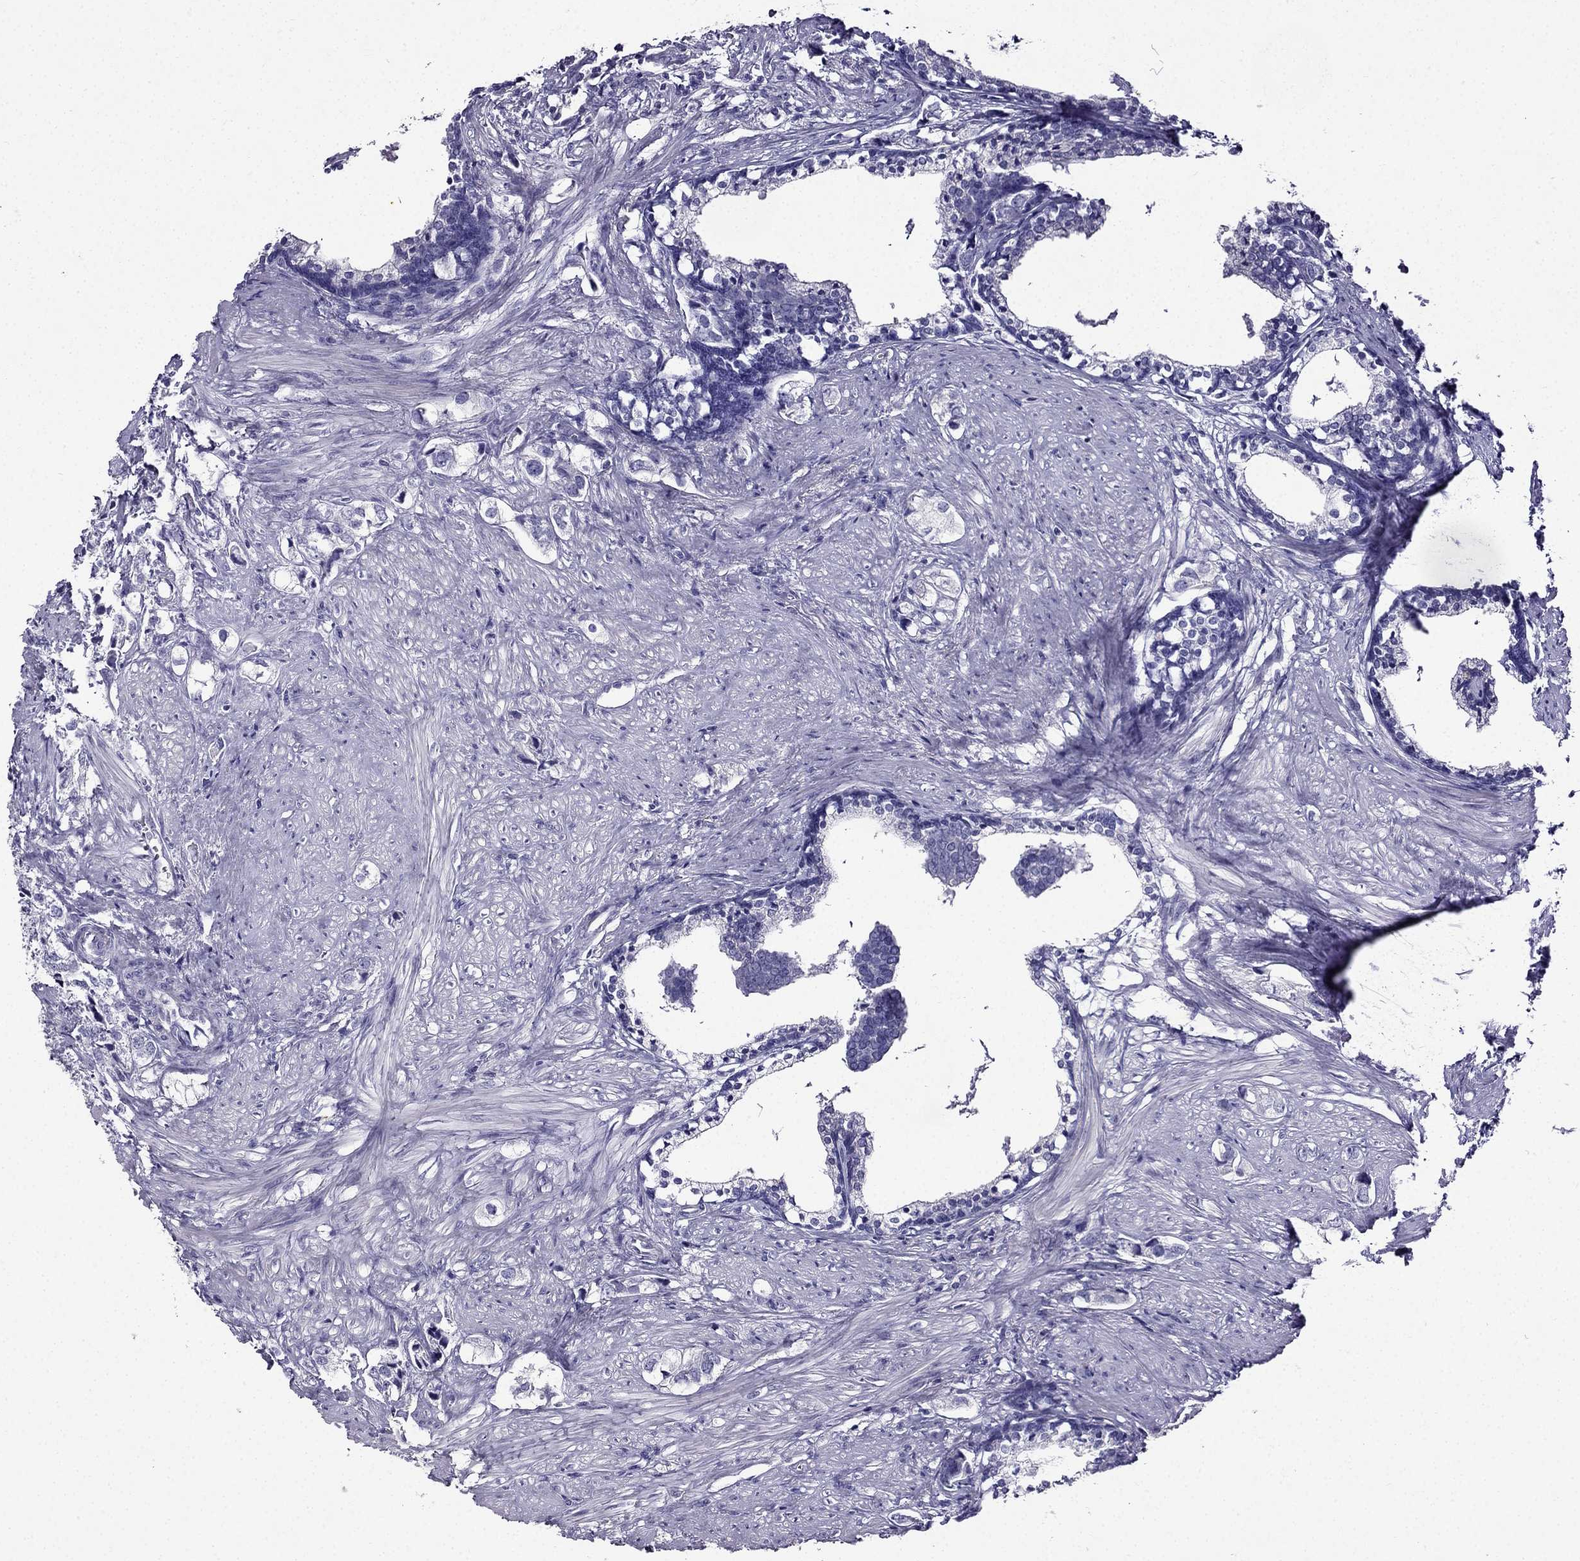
{"staining": {"intensity": "negative", "quantity": "none", "location": "none"}, "tissue": "prostate cancer", "cell_type": "Tumor cells", "image_type": "cancer", "snomed": [{"axis": "morphology", "description": "Adenocarcinoma, NOS"}, {"axis": "topography", "description": "Prostate and seminal vesicle, NOS"}], "caption": "There is no significant positivity in tumor cells of prostate cancer.", "gene": "TMEM266", "patient": {"sex": "male", "age": 63}}